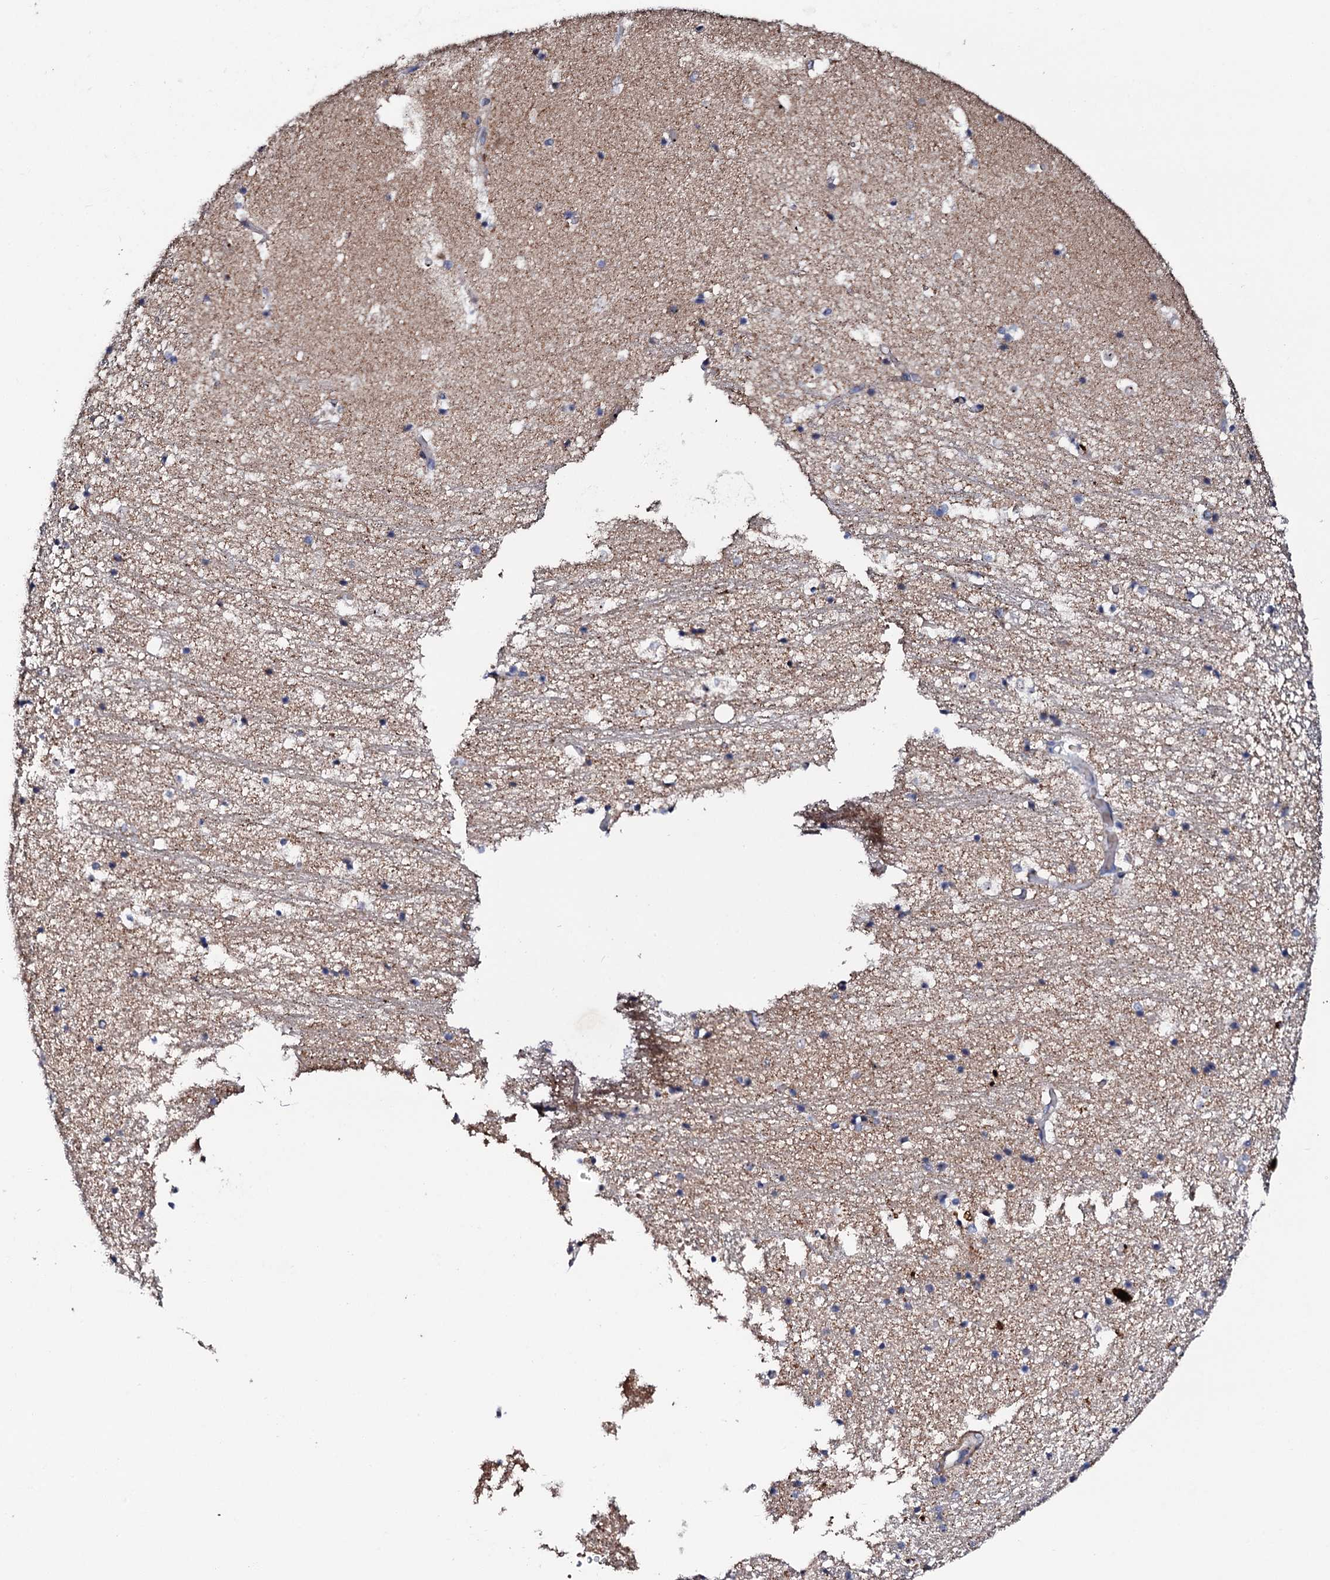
{"staining": {"intensity": "weak", "quantity": "<25%", "location": "cytoplasmic/membranous"}, "tissue": "hippocampus", "cell_type": "Glial cells", "image_type": "normal", "snomed": [{"axis": "morphology", "description": "Normal tissue, NOS"}, {"axis": "topography", "description": "Hippocampus"}], "caption": "IHC histopathology image of unremarkable hippocampus stained for a protein (brown), which displays no staining in glial cells. (Stains: DAB (3,3'-diaminobenzidine) IHC with hematoxylin counter stain, Microscopy: brightfield microscopy at high magnification).", "gene": "GTPBP4", "patient": {"sex": "female", "age": 52}}